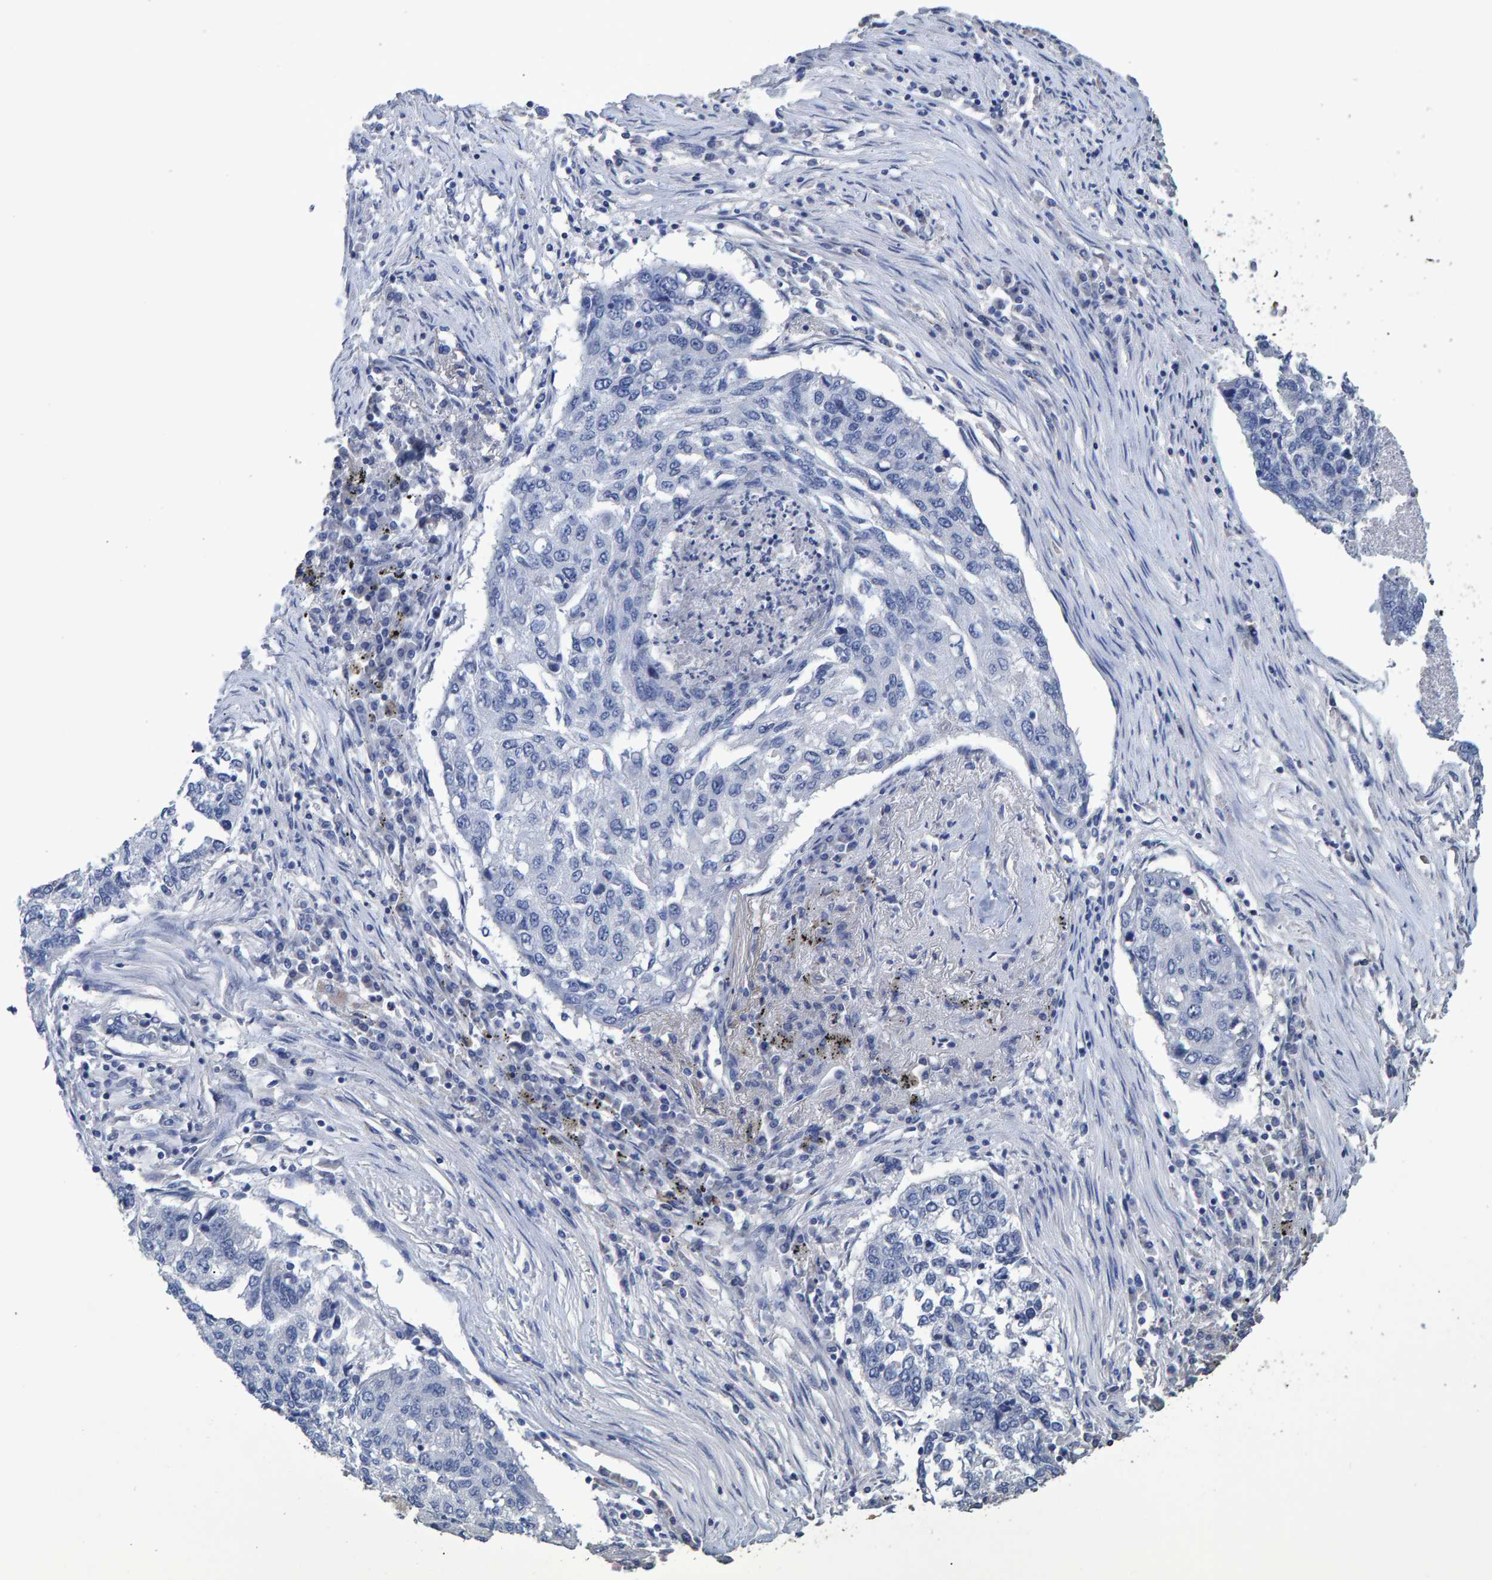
{"staining": {"intensity": "negative", "quantity": "none", "location": "none"}, "tissue": "lung cancer", "cell_type": "Tumor cells", "image_type": "cancer", "snomed": [{"axis": "morphology", "description": "Squamous cell carcinoma, NOS"}, {"axis": "topography", "description": "Lung"}], "caption": "DAB (3,3'-diaminobenzidine) immunohistochemical staining of human squamous cell carcinoma (lung) shows no significant staining in tumor cells.", "gene": "HEMGN", "patient": {"sex": "female", "age": 63}}